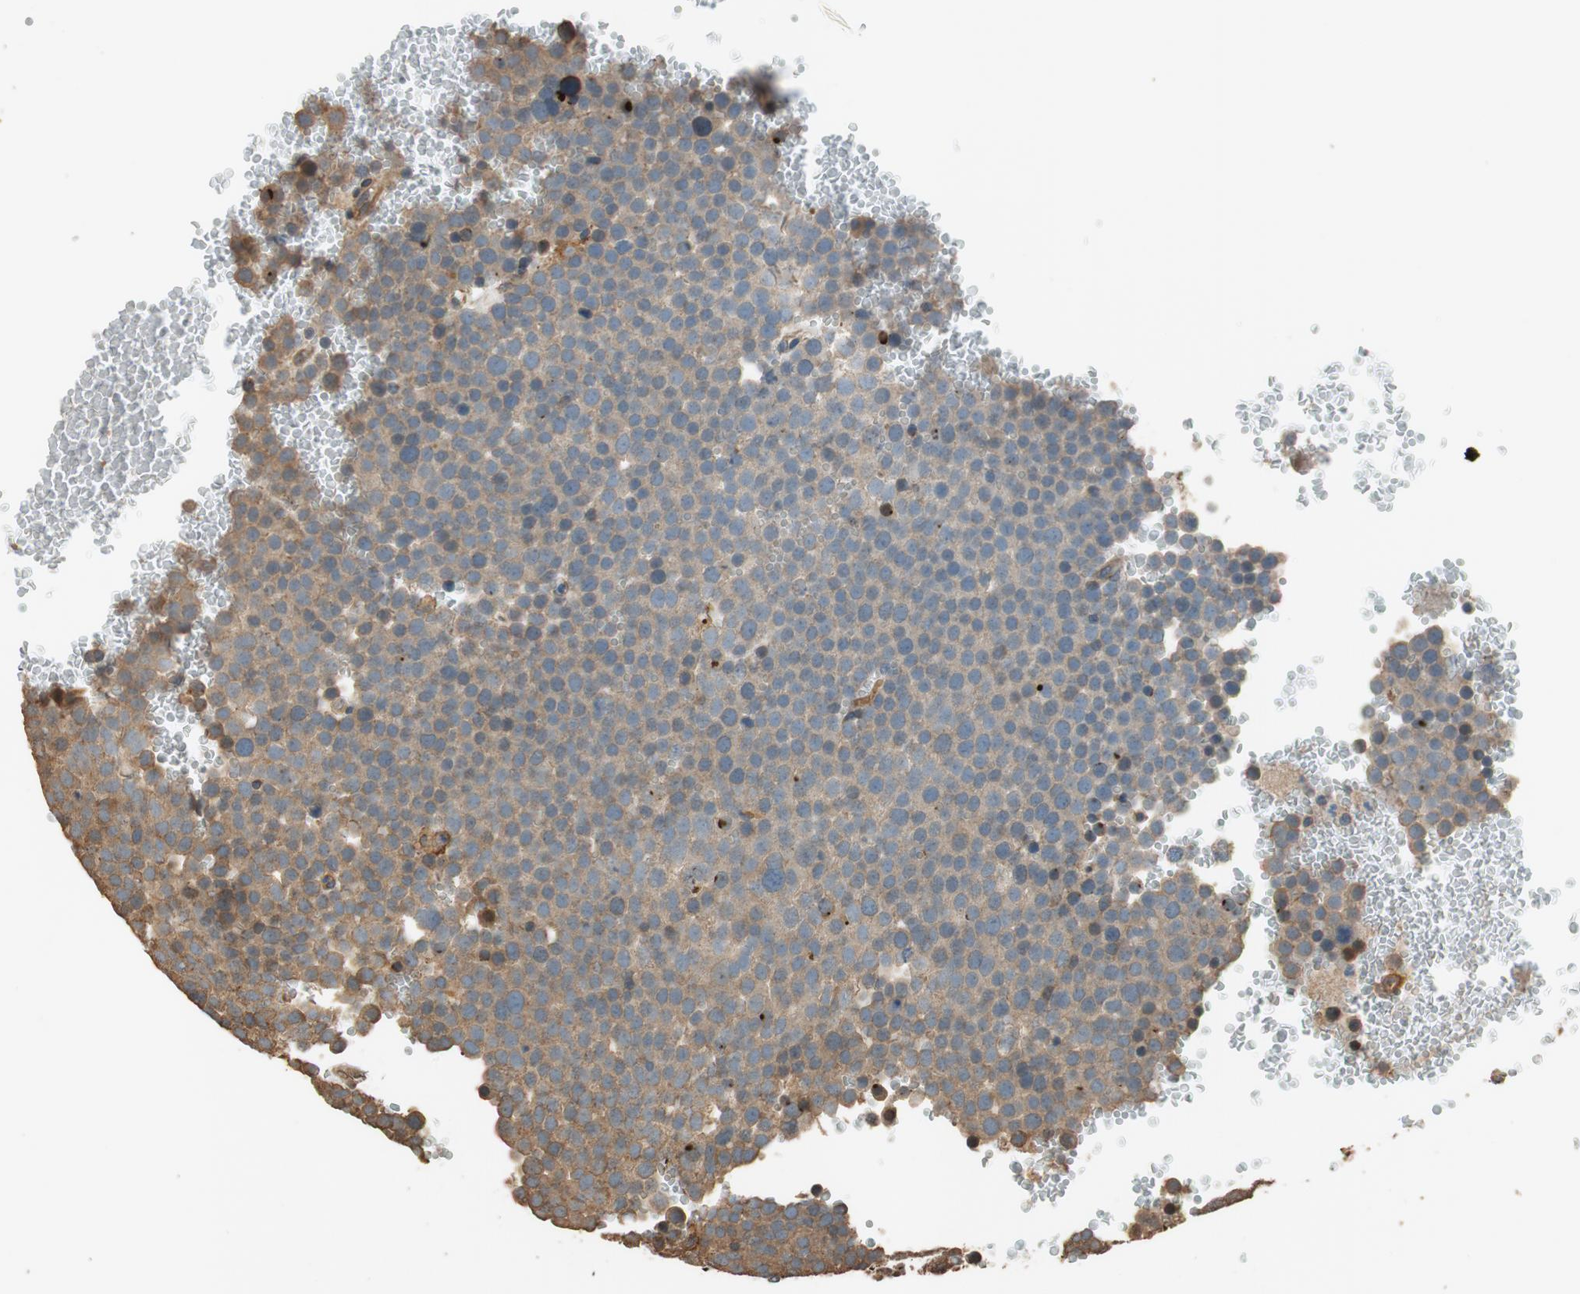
{"staining": {"intensity": "weak", "quantity": "25%-75%", "location": "cytoplasmic/membranous"}, "tissue": "testis cancer", "cell_type": "Tumor cells", "image_type": "cancer", "snomed": [{"axis": "morphology", "description": "Seminoma, NOS"}, {"axis": "topography", "description": "Testis"}], "caption": "Immunohistochemistry micrograph of human testis cancer (seminoma) stained for a protein (brown), which shows low levels of weak cytoplasmic/membranous positivity in about 25%-75% of tumor cells.", "gene": "MST1R", "patient": {"sex": "male", "age": 71}}